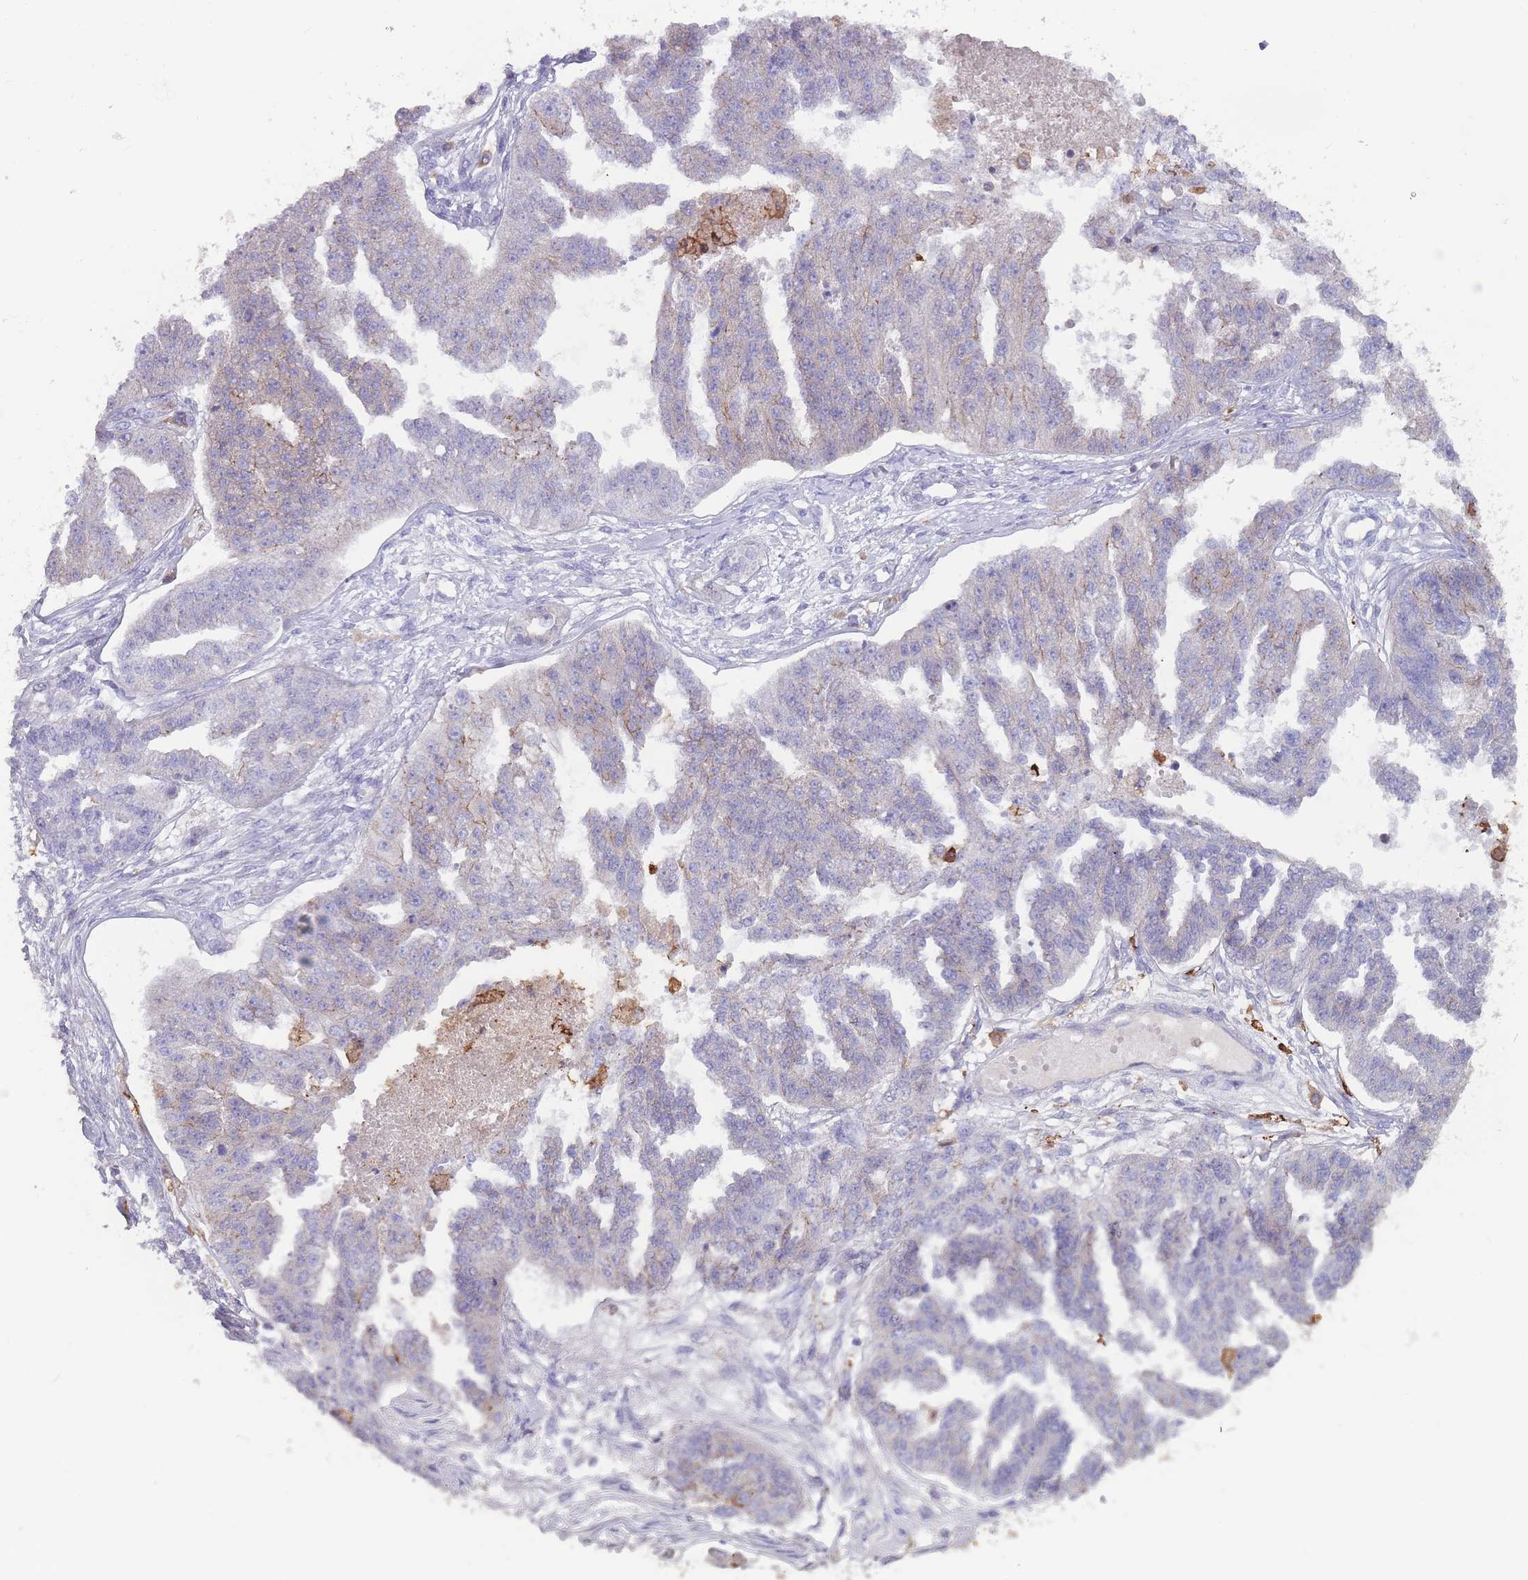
{"staining": {"intensity": "moderate", "quantity": "<25%", "location": "cytoplasmic/membranous"}, "tissue": "ovarian cancer", "cell_type": "Tumor cells", "image_type": "cancer", "snomed": [{"axis": "morphology", "description": "Cystadenocarcinoma, serous, NOS"}, {"axis": "topography", "description": "Ovary"}], "caption": "Immunohistochemistry staining of ovarian cancer (serous cystadenocarcinoma), which shows low levels of moderate cytoplasmic/membranous staining in about <25% of tumor cells indicating moderate cytoplasmic/membranous protein expression. The staining was performed using DAB (brown) for protein detection and nuclei were counterstained in hematoxylin (blue).", "gene": "CD33", "patient": {"sex": "female", "age": 58}}